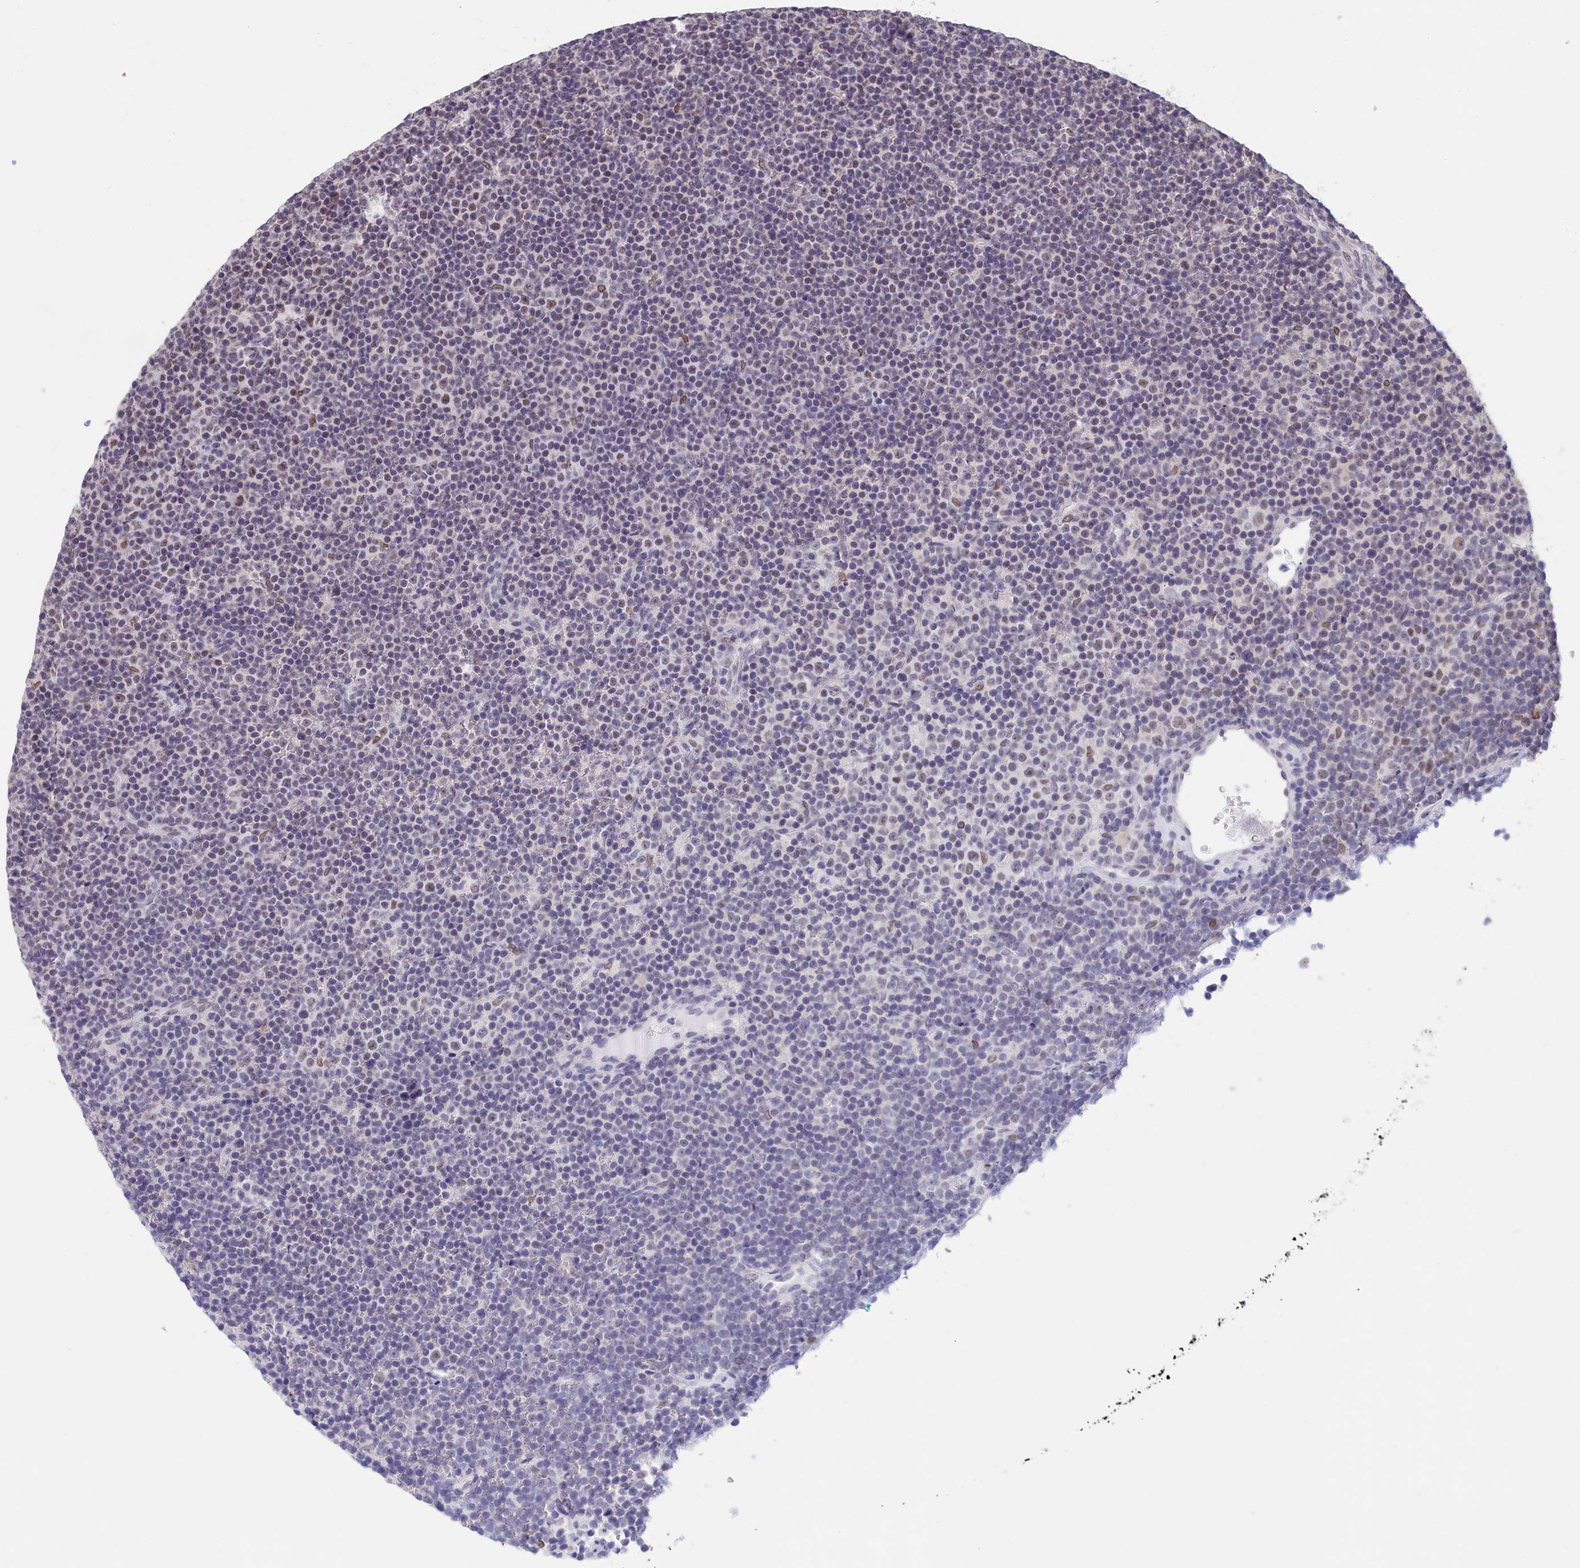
{"staining": {"intensity": "weak", "quantity": "<25%", "location": "nuclear"}, "tissue": "lymphoma", "cell_type": "Tumor cells", "image_type": "cancer", "snomed": [{"axis": "morphology", "description": "Malignant lymphoma, non-Hodgkin's type, Low grade"}, {"axis": "topography", "description": "Lymph node"}], "caption": "High magnification brightfield microscopy of malignant lymphoma, non-Hodgkin's type (low-grade) stained with DAB (brown) and counterstained with hematoxylin (blue): tumor cells show no significant expression.", "gene": "CCDC97", "patient": {"sex": "female", "age": 67}}